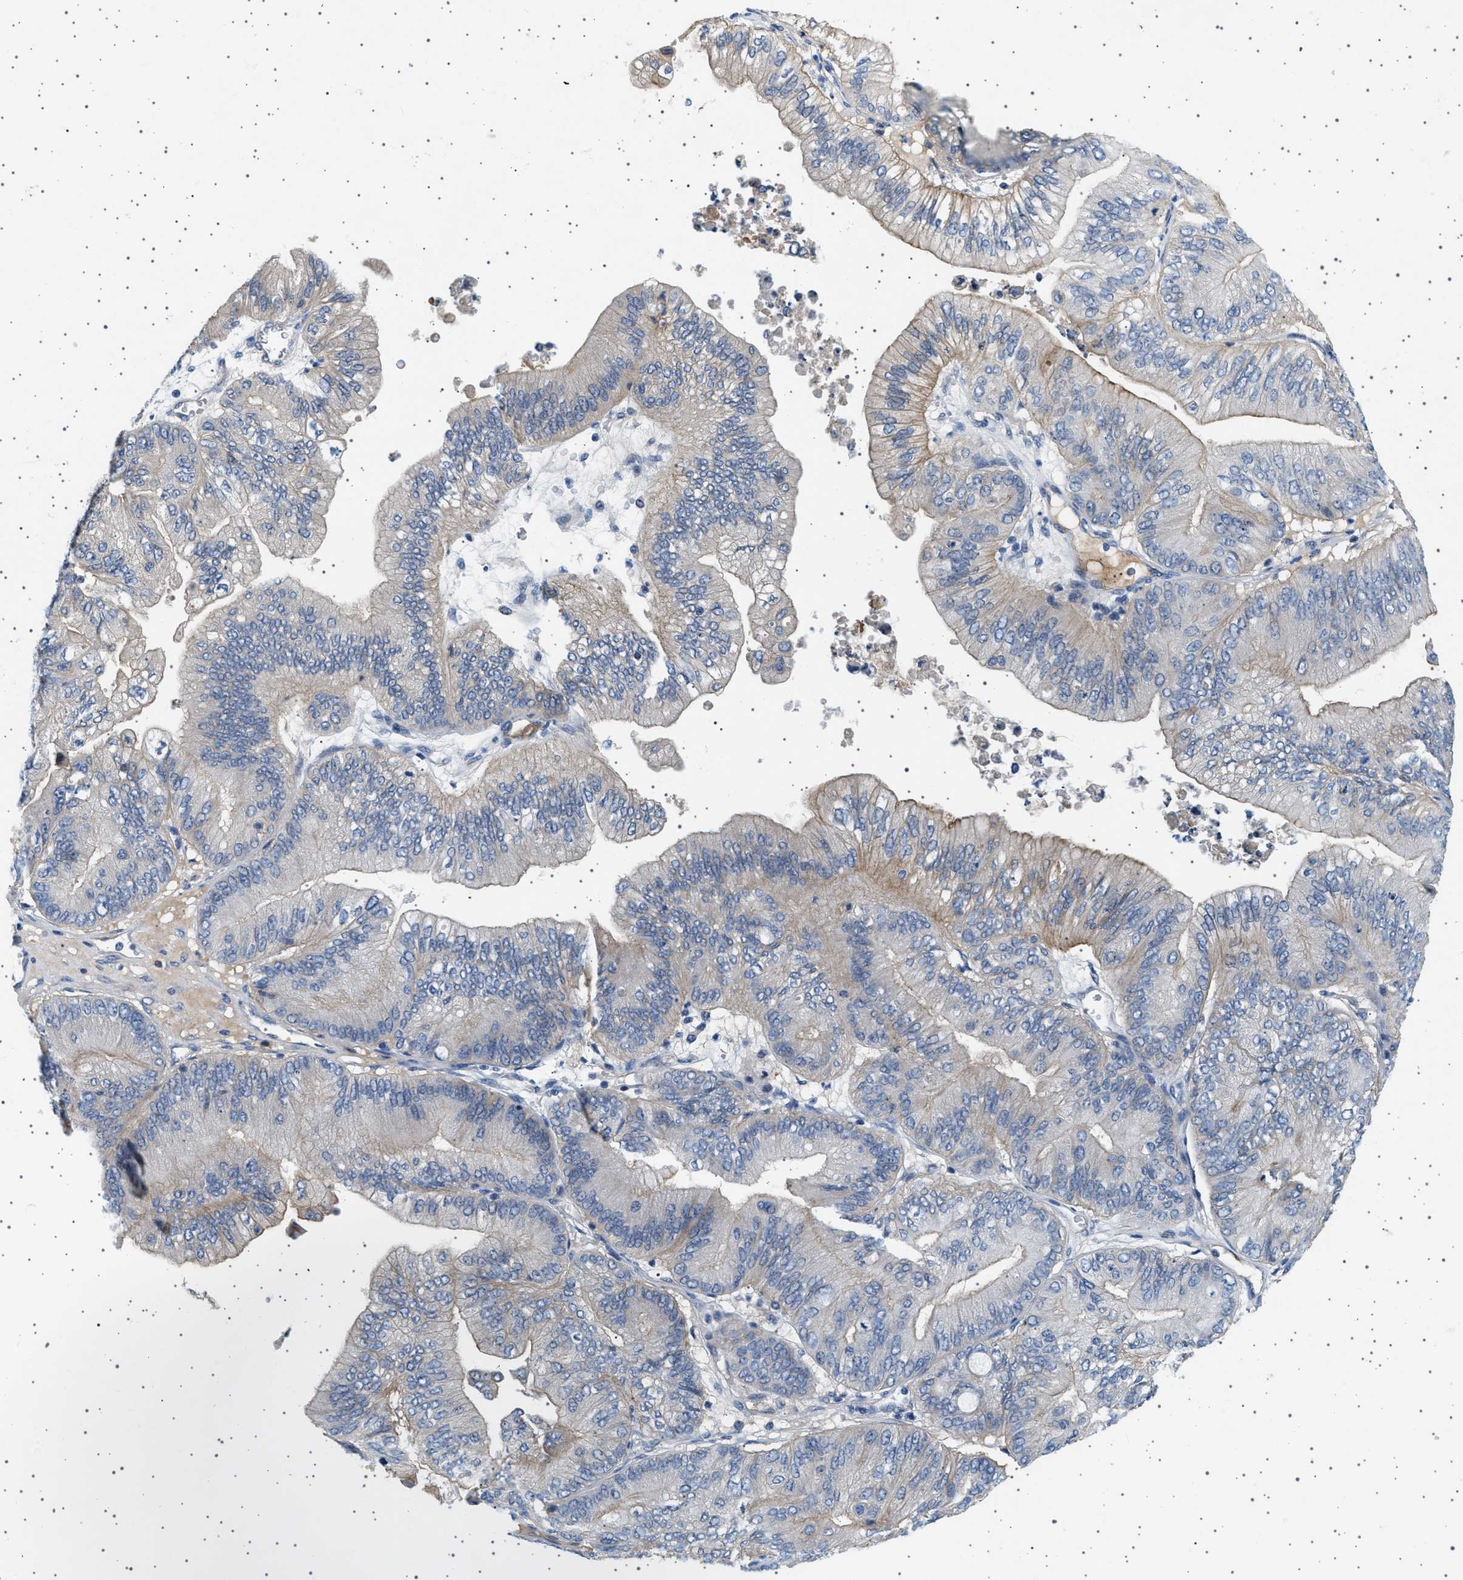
{"staining": {"intensity": "weak", "quantity": "25%-75%", "location": "cytoplasmic/membranous"}, "tissue": "ovarian cancer", "cell_type": "Tumor cells", "image_type": "cancer", "snomed": [{"axis": "morphology", "description": "Cystadenocarcinoma, mucinous, NOS"}, {"axis": "topography", "description": "Ovary"}], "caption": "DAB (3,3'-diaminobenzidine) immunohistochemical staining of ovarian cancer displays weak cytoplasmic/membranous protein positivity in approximately 25%-75% of tumor cells. (DAB (3,3'-diaminobenzidine) = brown stain, brightfield microscopy at high magnification).", "gene": "PLPP6", "patient": {"sex": "female", "age": 61}}